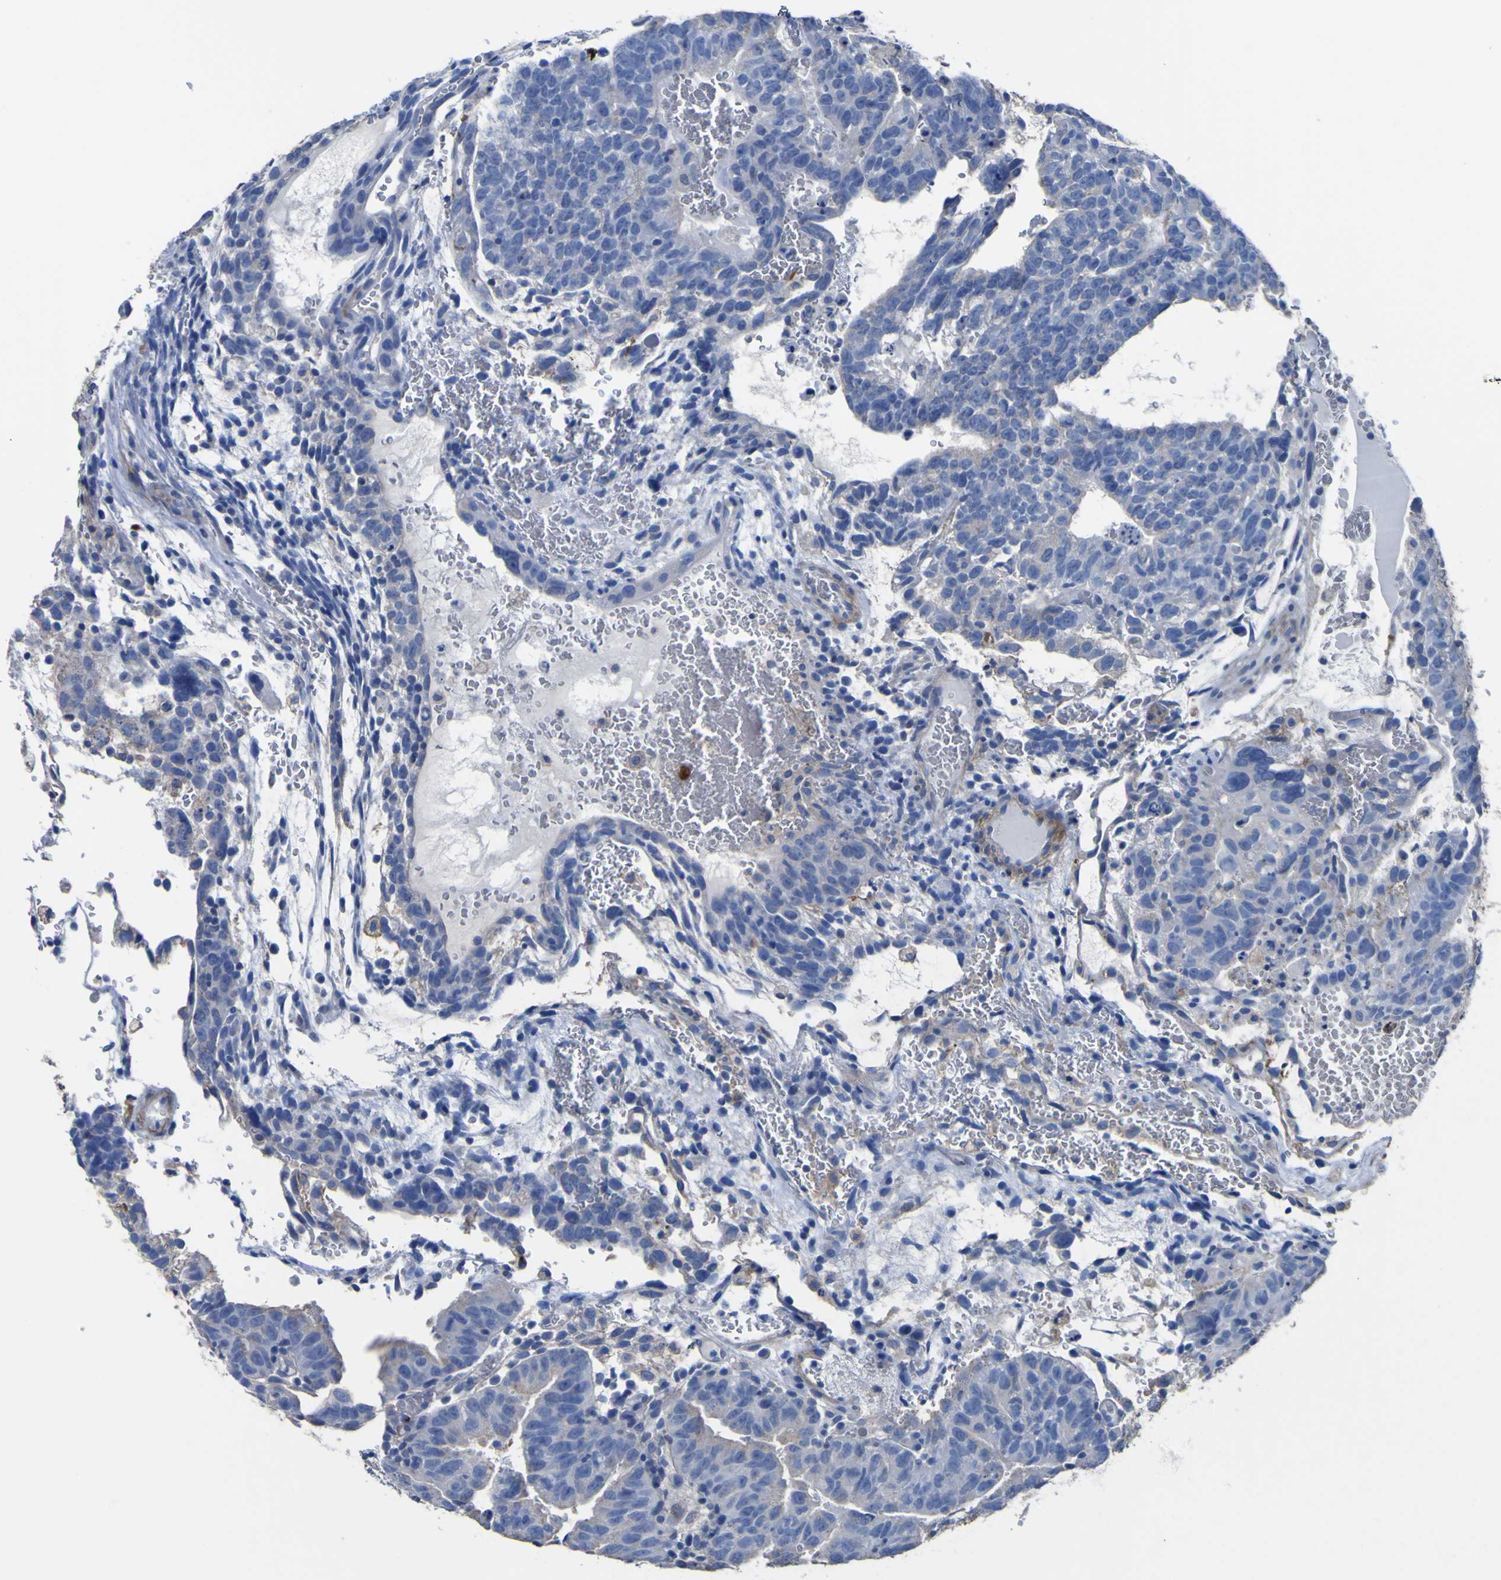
{"staining": {"intensity": "negative", "quantity": "none", "location": "none"}, "tissue": "testis cancer", "cell_type": "Tumor cells", "image_type": "cancer", "snomed": [{"axis": "morphology", "description": "Seminoma, NOS"}, {"axis": "morphology", "description": "Carcinoma, Embryonal, NOS"}, {"axis": "topography", "description": "Testis"}], "caption": "Testis cancer stained for a protein using immunohistochemistry exhibits no expression tumor cells.", "gene": "AGO4", "patient": {"sex": "male", "age": 52}}